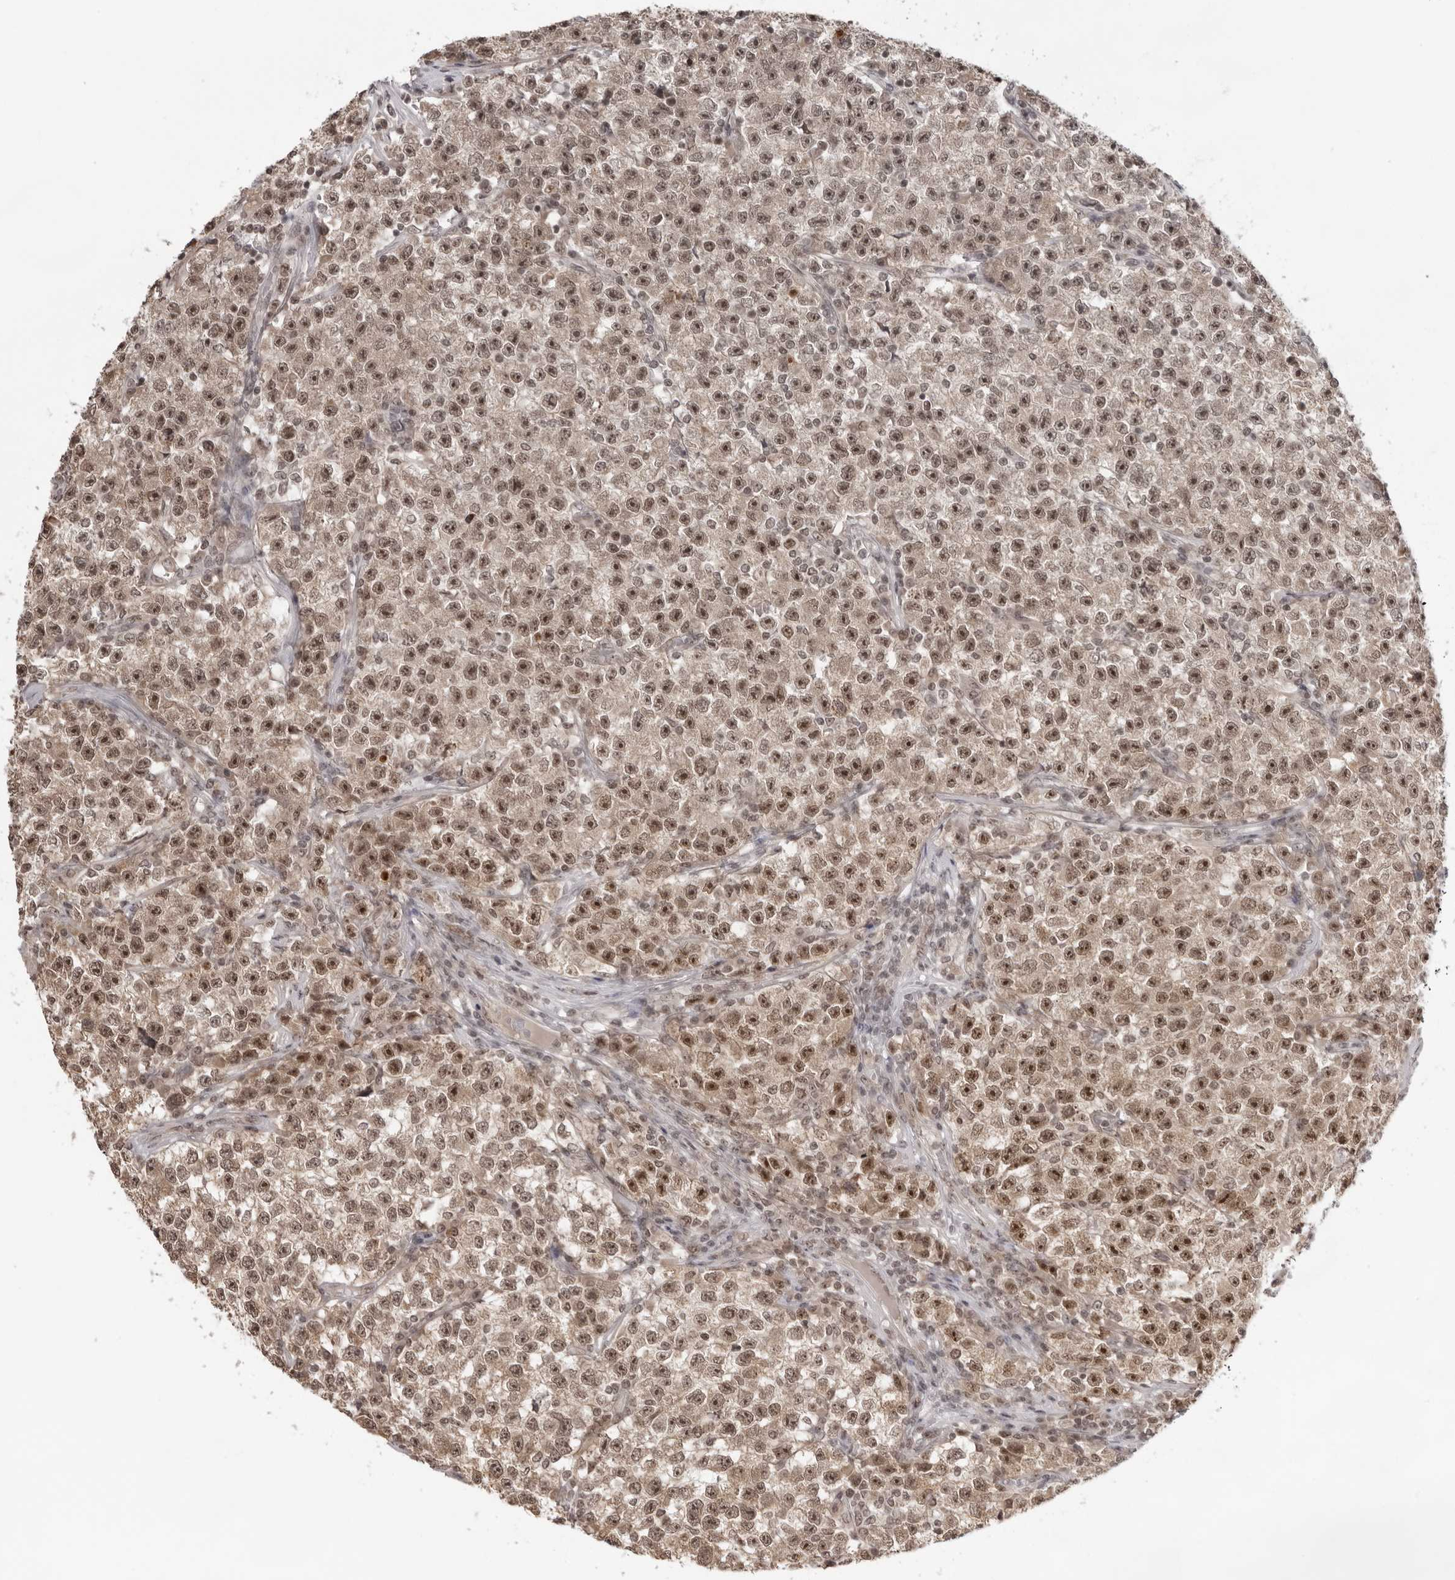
{"staining": {"intensity": "moderate", "quantity": ">75%", "location": "cytoplasmic/membranous,nuclear"}, "tissue": "testis cancer", "cell_type": "Tumor cells", "image_type": "cancer", "snomed": [{"axis": "morphology", "description": "Seminoma, NOS"}, {"axis": "topography", "description": "Testis"}], "caption": "Immunohistochemistry (IHC) of human testis cancer (seminoma) demonstrates medium levels of moderate cytoplasmic/membranous and nuclear expression in about >75% of tumor cells.", "gene": "EXOSC10", "patient": {"sex": "male", "age": 22}}